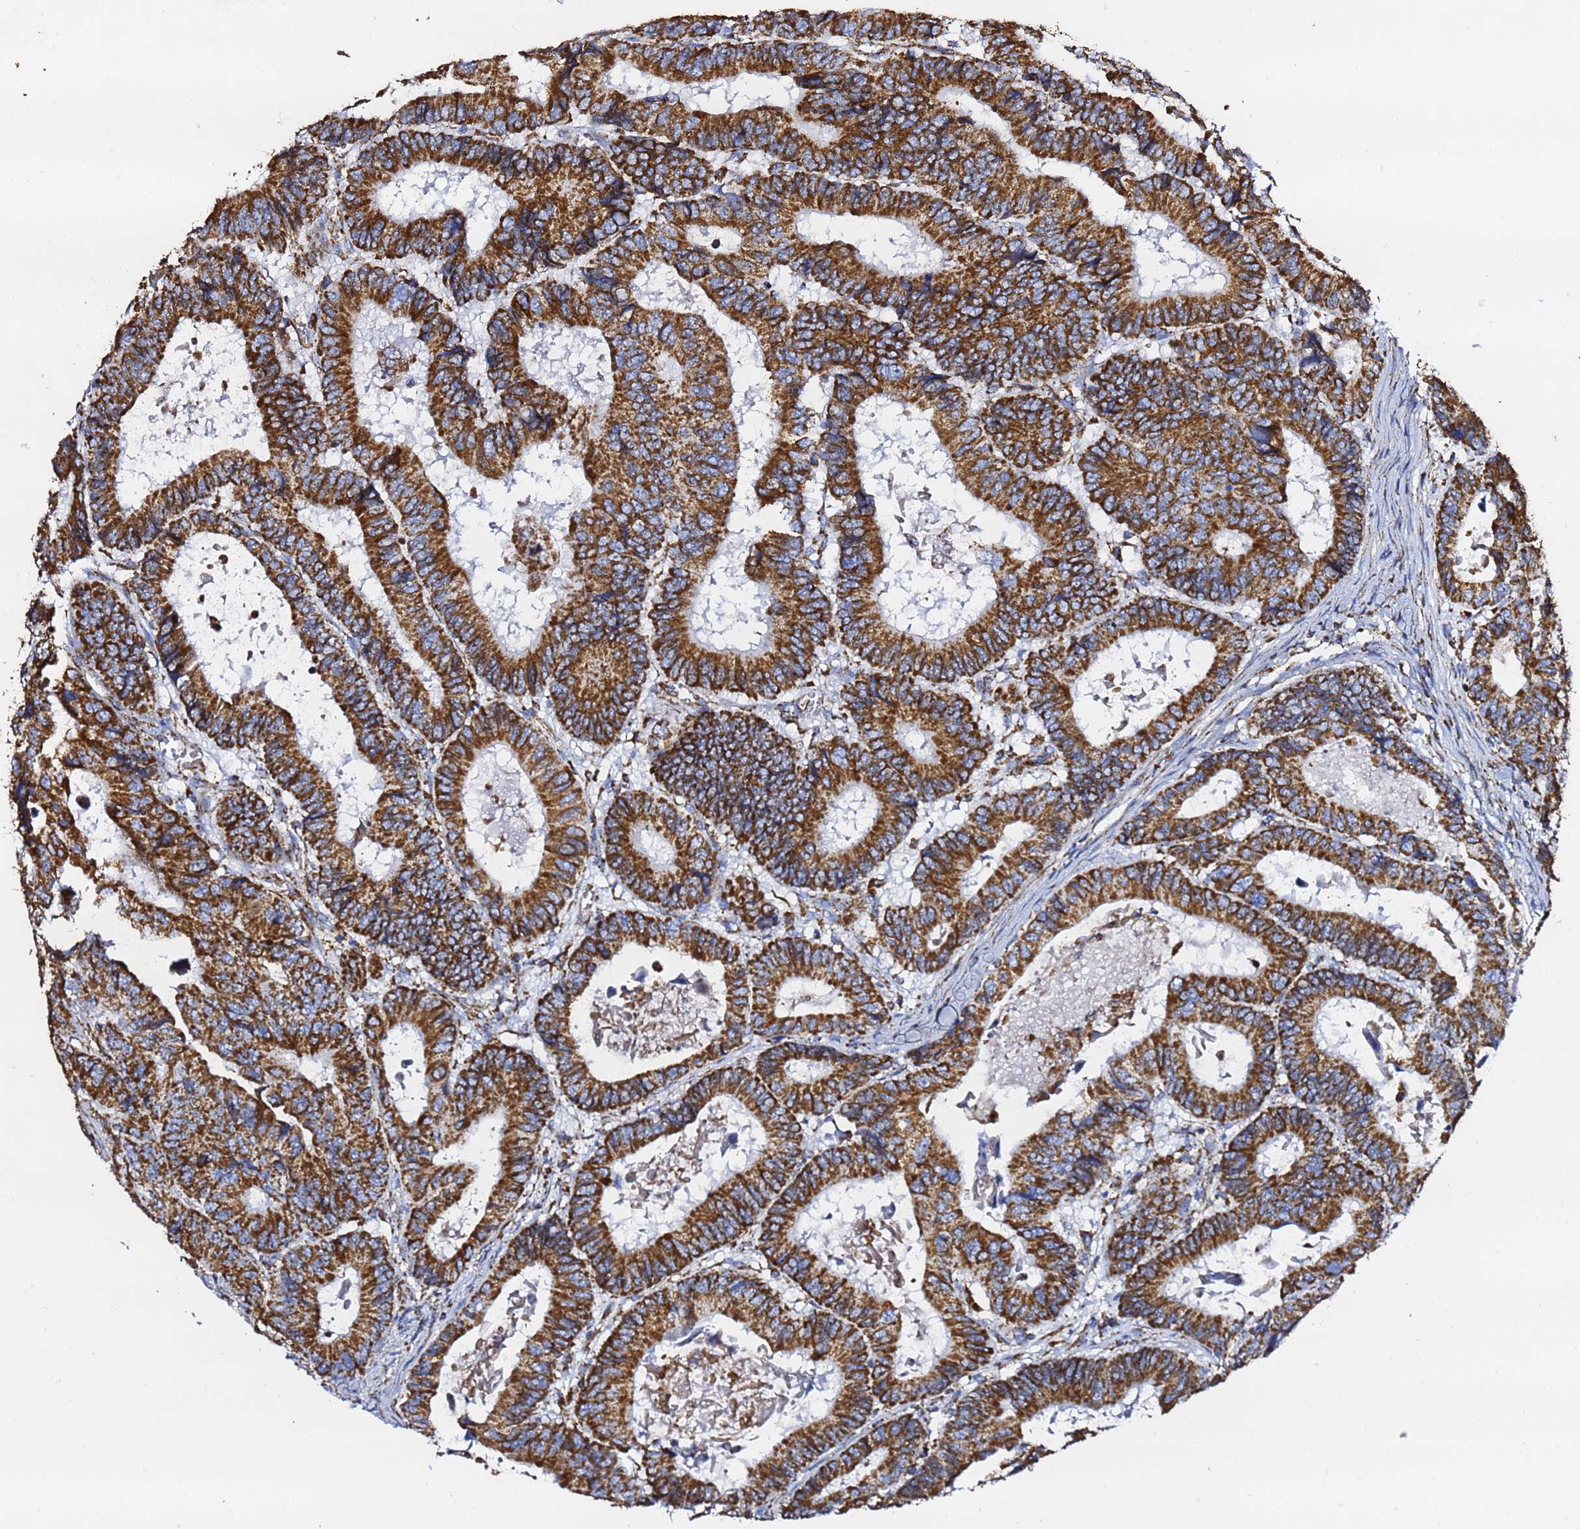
{"staining": {"intensity": "strong", "quantity": ">75%", "location": "cytoplasmic/membranous"}, "tissue": "colorectal cancer", "cell_type": "Tumor cells", "image_type": "cancer", "snomed": [{"axis": "morphology", "description": "Adenocarcinoma, NOS"}, {"axis": "topography", "description": "Colon"}], "caption": "This micrograph demonstrates colorectal adenocarcinoma stained with immunohistochemistry to label a protein in brown. The cytoplasmic/membranous of tumor cells show strong positivity for the protein. Nuclei are counter-stained blue.", "gene": "PHB2", "patient": {"sex": "male", "age": 85}}